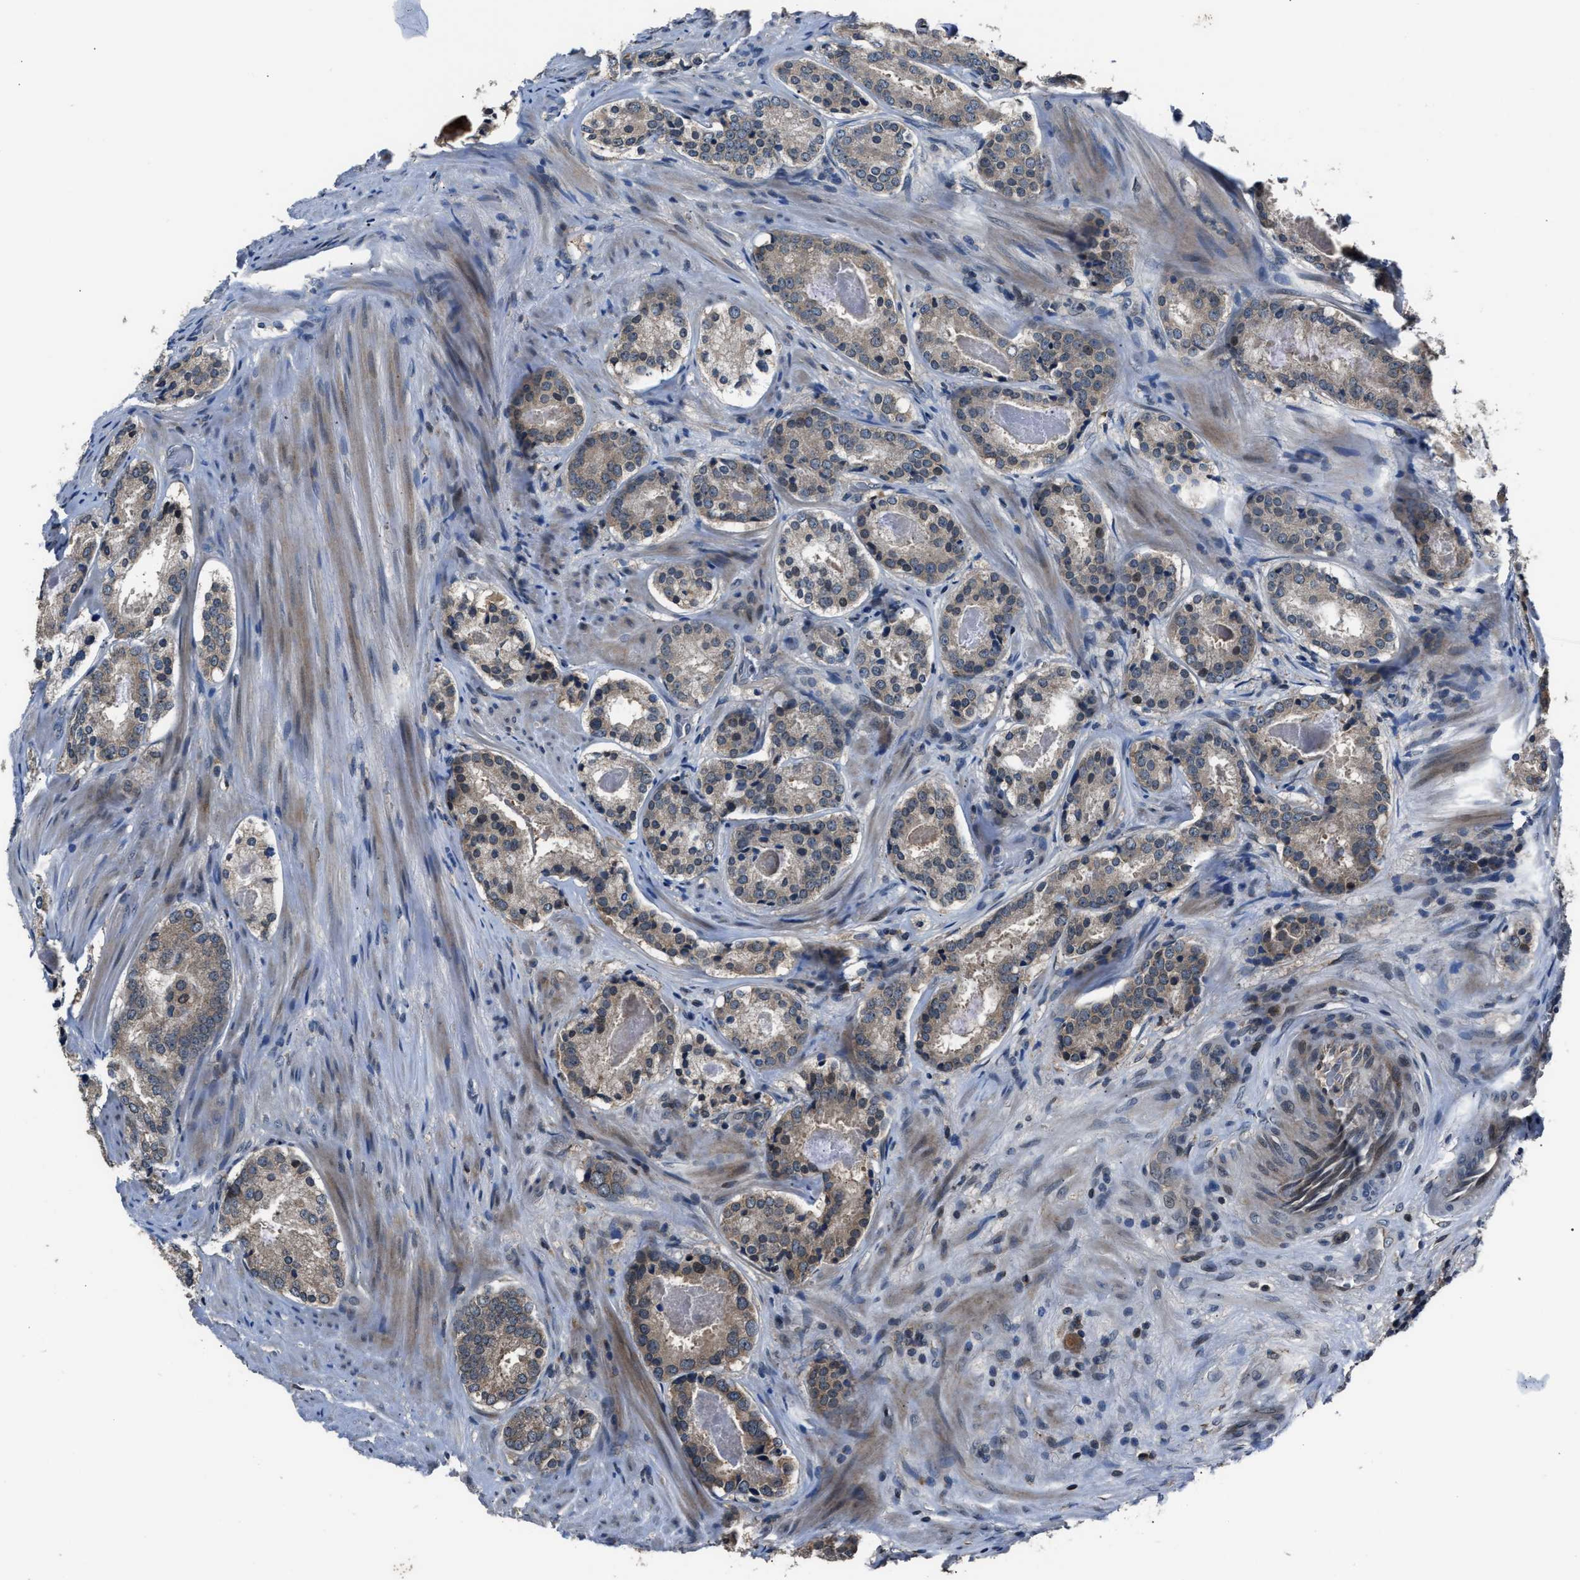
{"staining": {"intensity": "weak", "quantity": "25%-75%", "location": "cytoplasmic/membranous"}, "tissue": "prostate cancer", "cell_type": "Tumor cells", "image_type": "cancer", "snomed": [{"axis": "morphology", "description": "Adenocarcinoma, Low grade"}, {"axis": "topography", "description": "Prostate"}], "caption": "A photomicrograph showing weak cytoplasmic/membranous expression in about 25%-75% of tumor cells in adenocarcinoma (low-grade) (prostate), as visualized by brown immunohistochemical staining.", "gene": "TNRC18", "patient": {"sex": "male", "age": 69}}